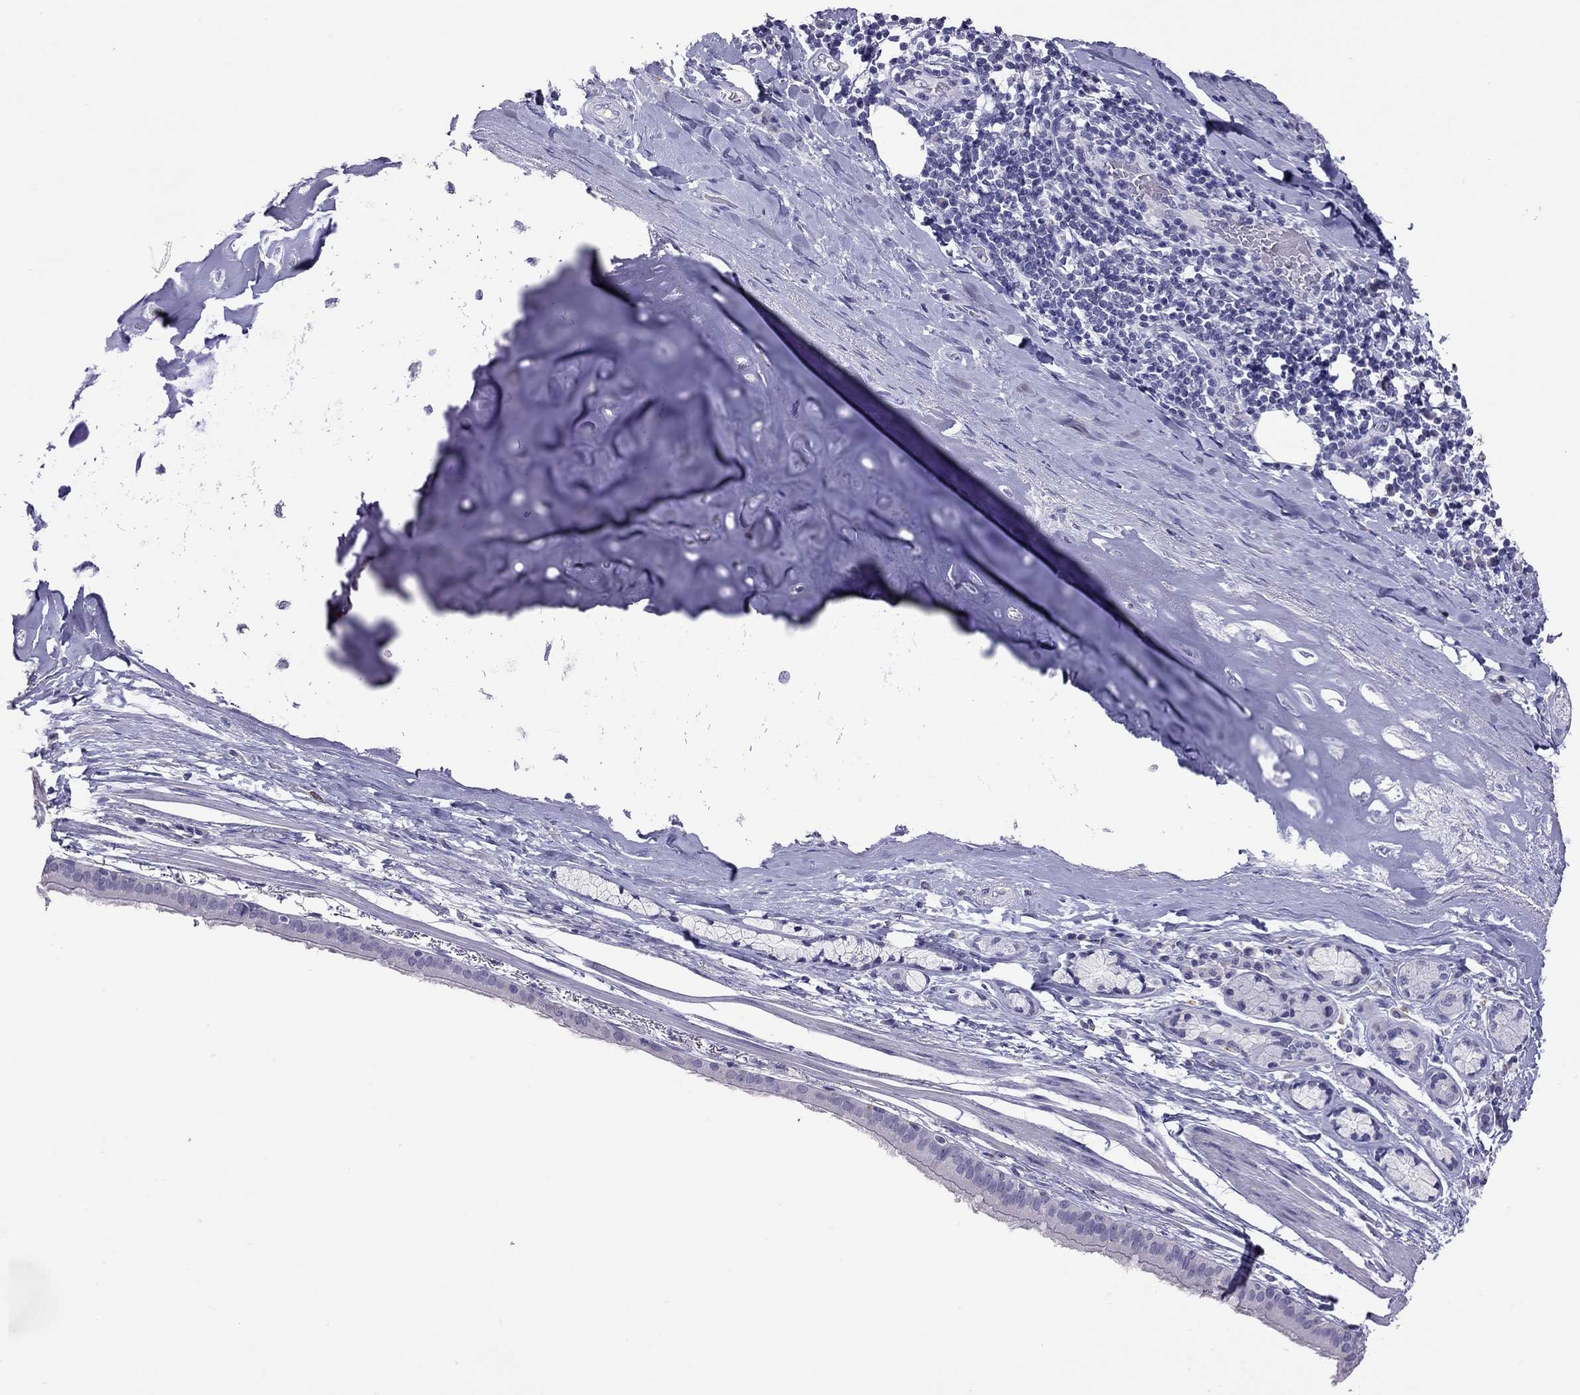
{"staining": {"intensity": "negative", "quantity": "none", "location": "none"}, "tissue": "bronchus", "cell_type": "Respiratory epithelial cells", "image_type": "normal", "snomed": [{"axis": "morphology", "description": "Normal tissue, NOS"}, {"axis": "morphology", "description": "Squamous cell carcinoma, NOS"}, {"axis": "topography", "description": "Bronchus"}, {"axis": "topography", "description": "Lung"}], "caption": "The photomicrograph reveals no significant staining in respiratory epithelial cells of bronchus. (DAB (3,3'-diaminobenzidine) IHC, high magnification).", "gene": "SLAMF1", "patient": {"sex": "male", "age": 69}}